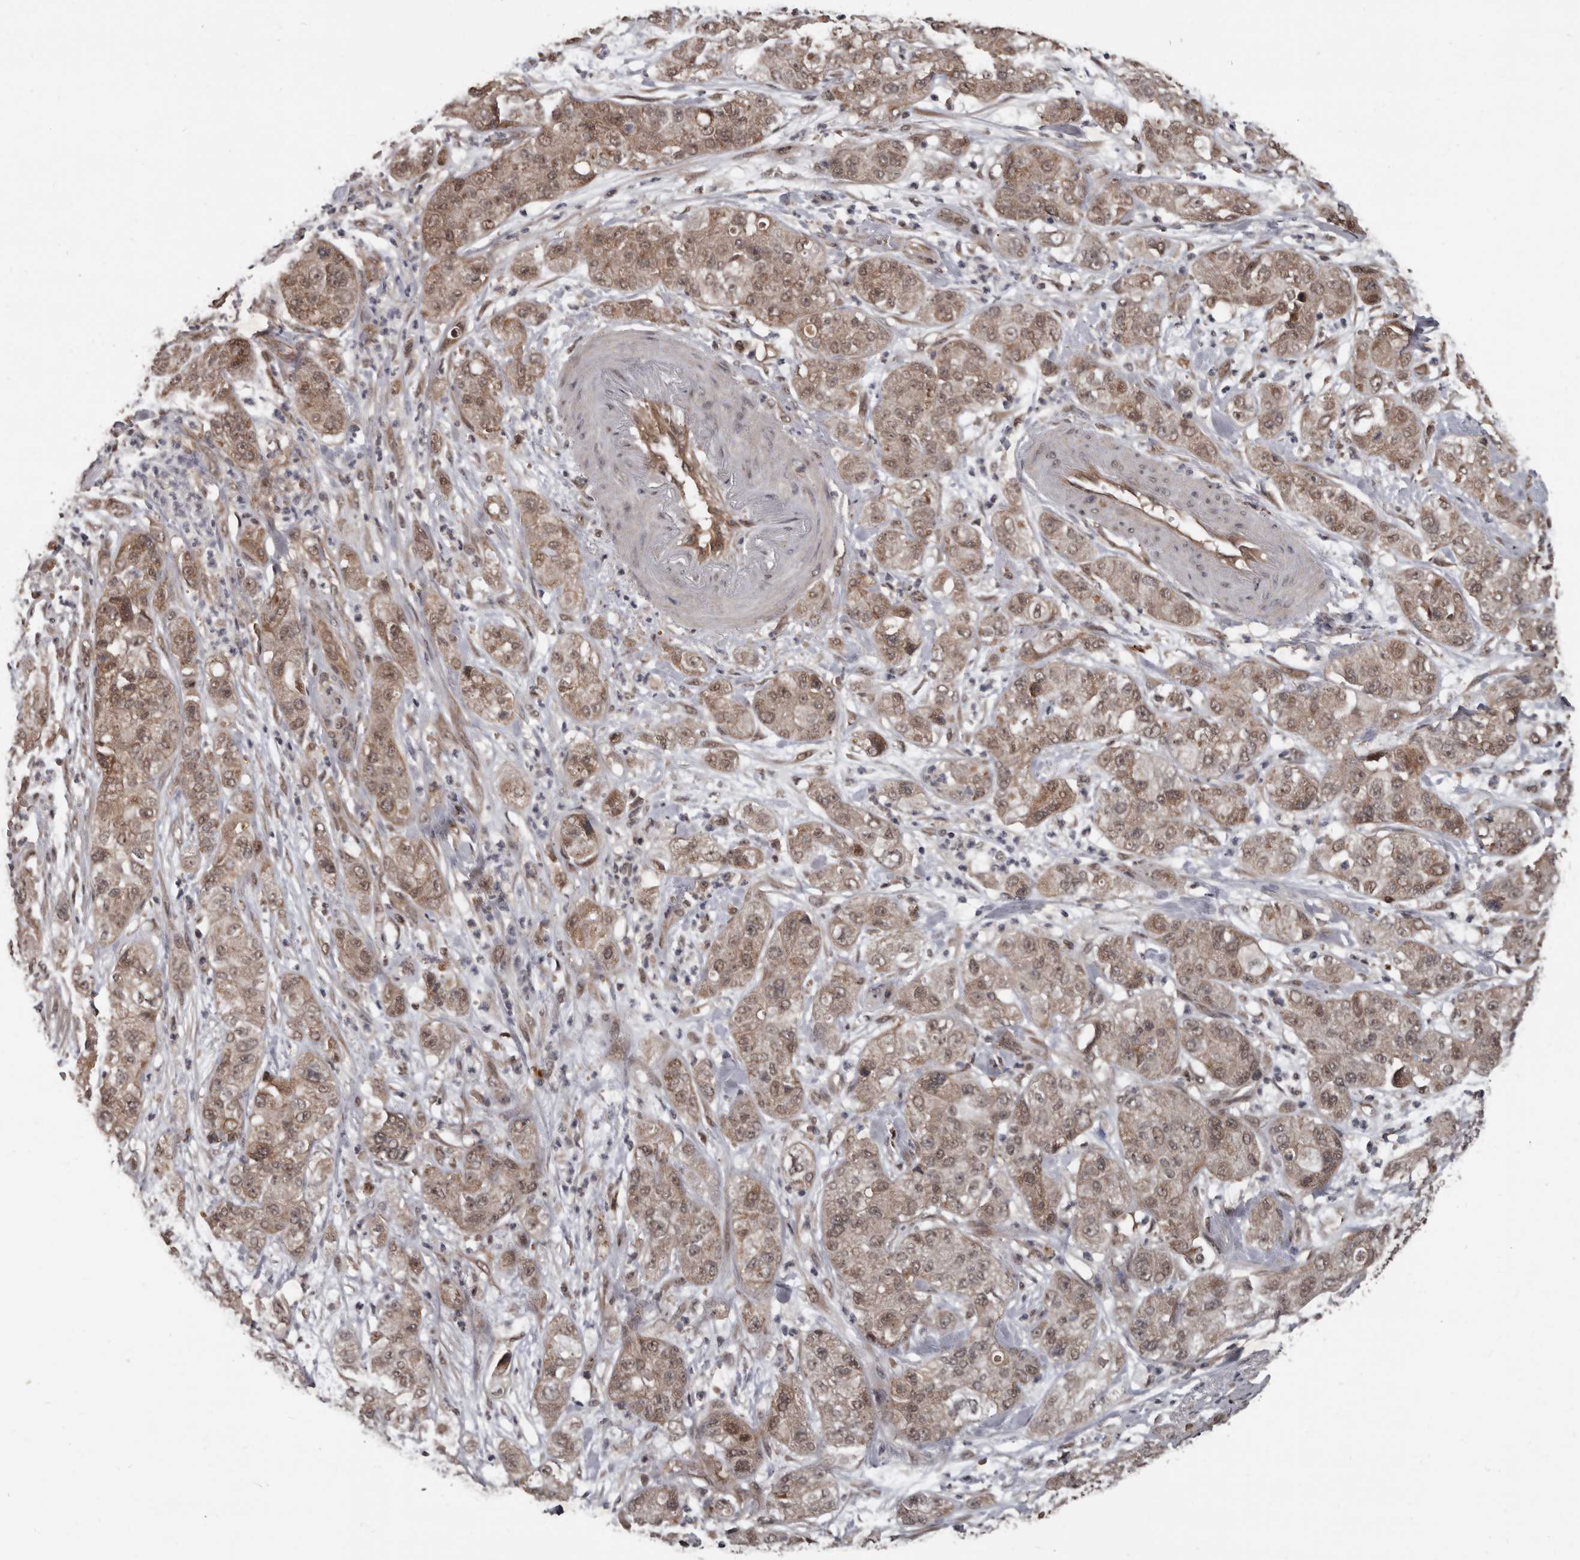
{"staining": {"intensity": "weak", "quantity": ">75%", "location": "cytoplasmic/membranous,nuclear"}, "tissue": "pancreatic cancer", "cell_type": "Tumor cells", "image_type": "cancer", "snomed": [{"axis": "morphology", "description": "Adenocarcinoma, NOS"}, {"axis": "topography", "description": "Pancreas"}], "caption": "Protein expression by IHC demonstrates weak cytoplasmic/membranous and nuclear expression in approximately >75% of tumor cells in pancreatic cancer.", "gene": "AHR", "patient": {"sex": "female", "age": 78}}